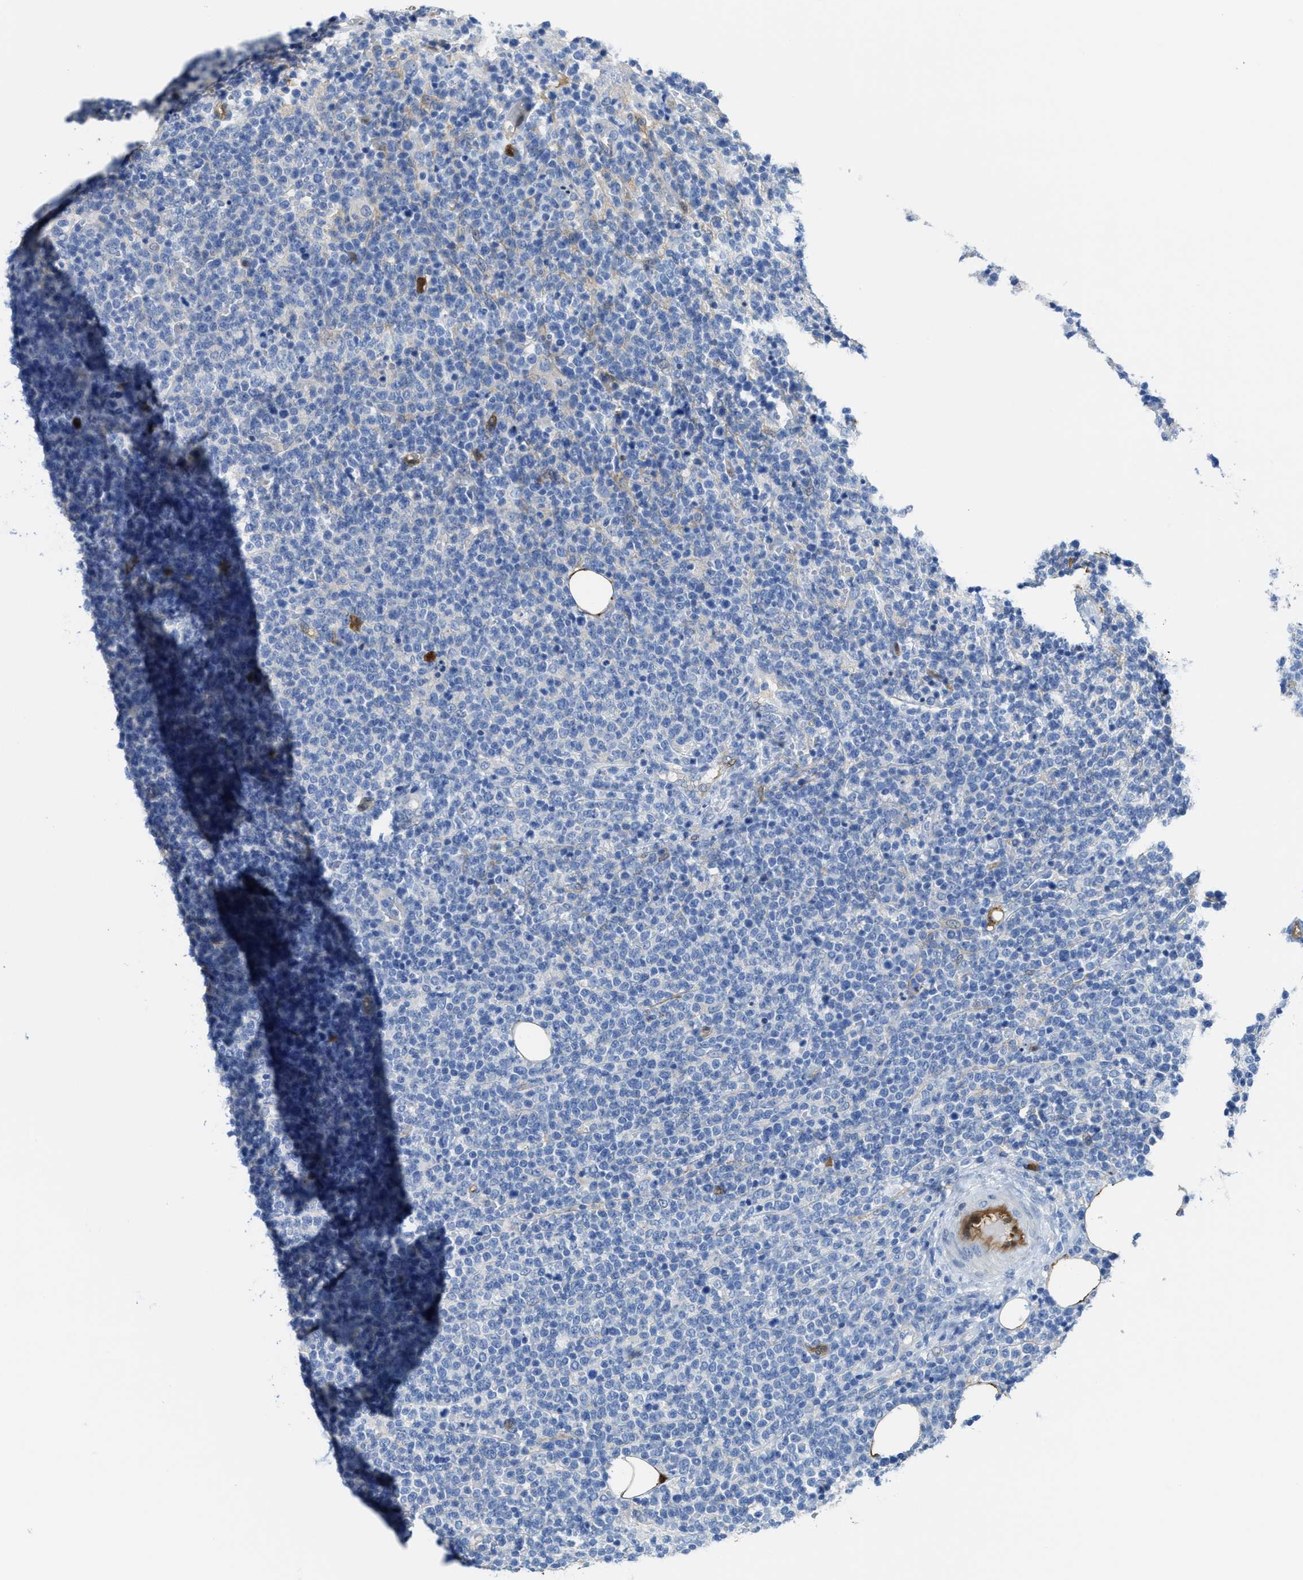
{"staining": {"intensity": "negative", "quantity": "none", "location": "none"}, "tissue": "lymphoma", "cell_type": "Tumor cells", "image_type": "cancer", "snomed": [{"axis": "morphology", "description": "Malignant lymphoma, non-Hodgkin's type, High grade"}, {"axis": "topography", "description": "Lymph node"}], "caption": "Tumor cells are negative for protein expression in human high-grade malignant lymphoma, non-Hodgkin's type.", "gene": "ASS1", "patient": {"sex": "male", "age": 61}}